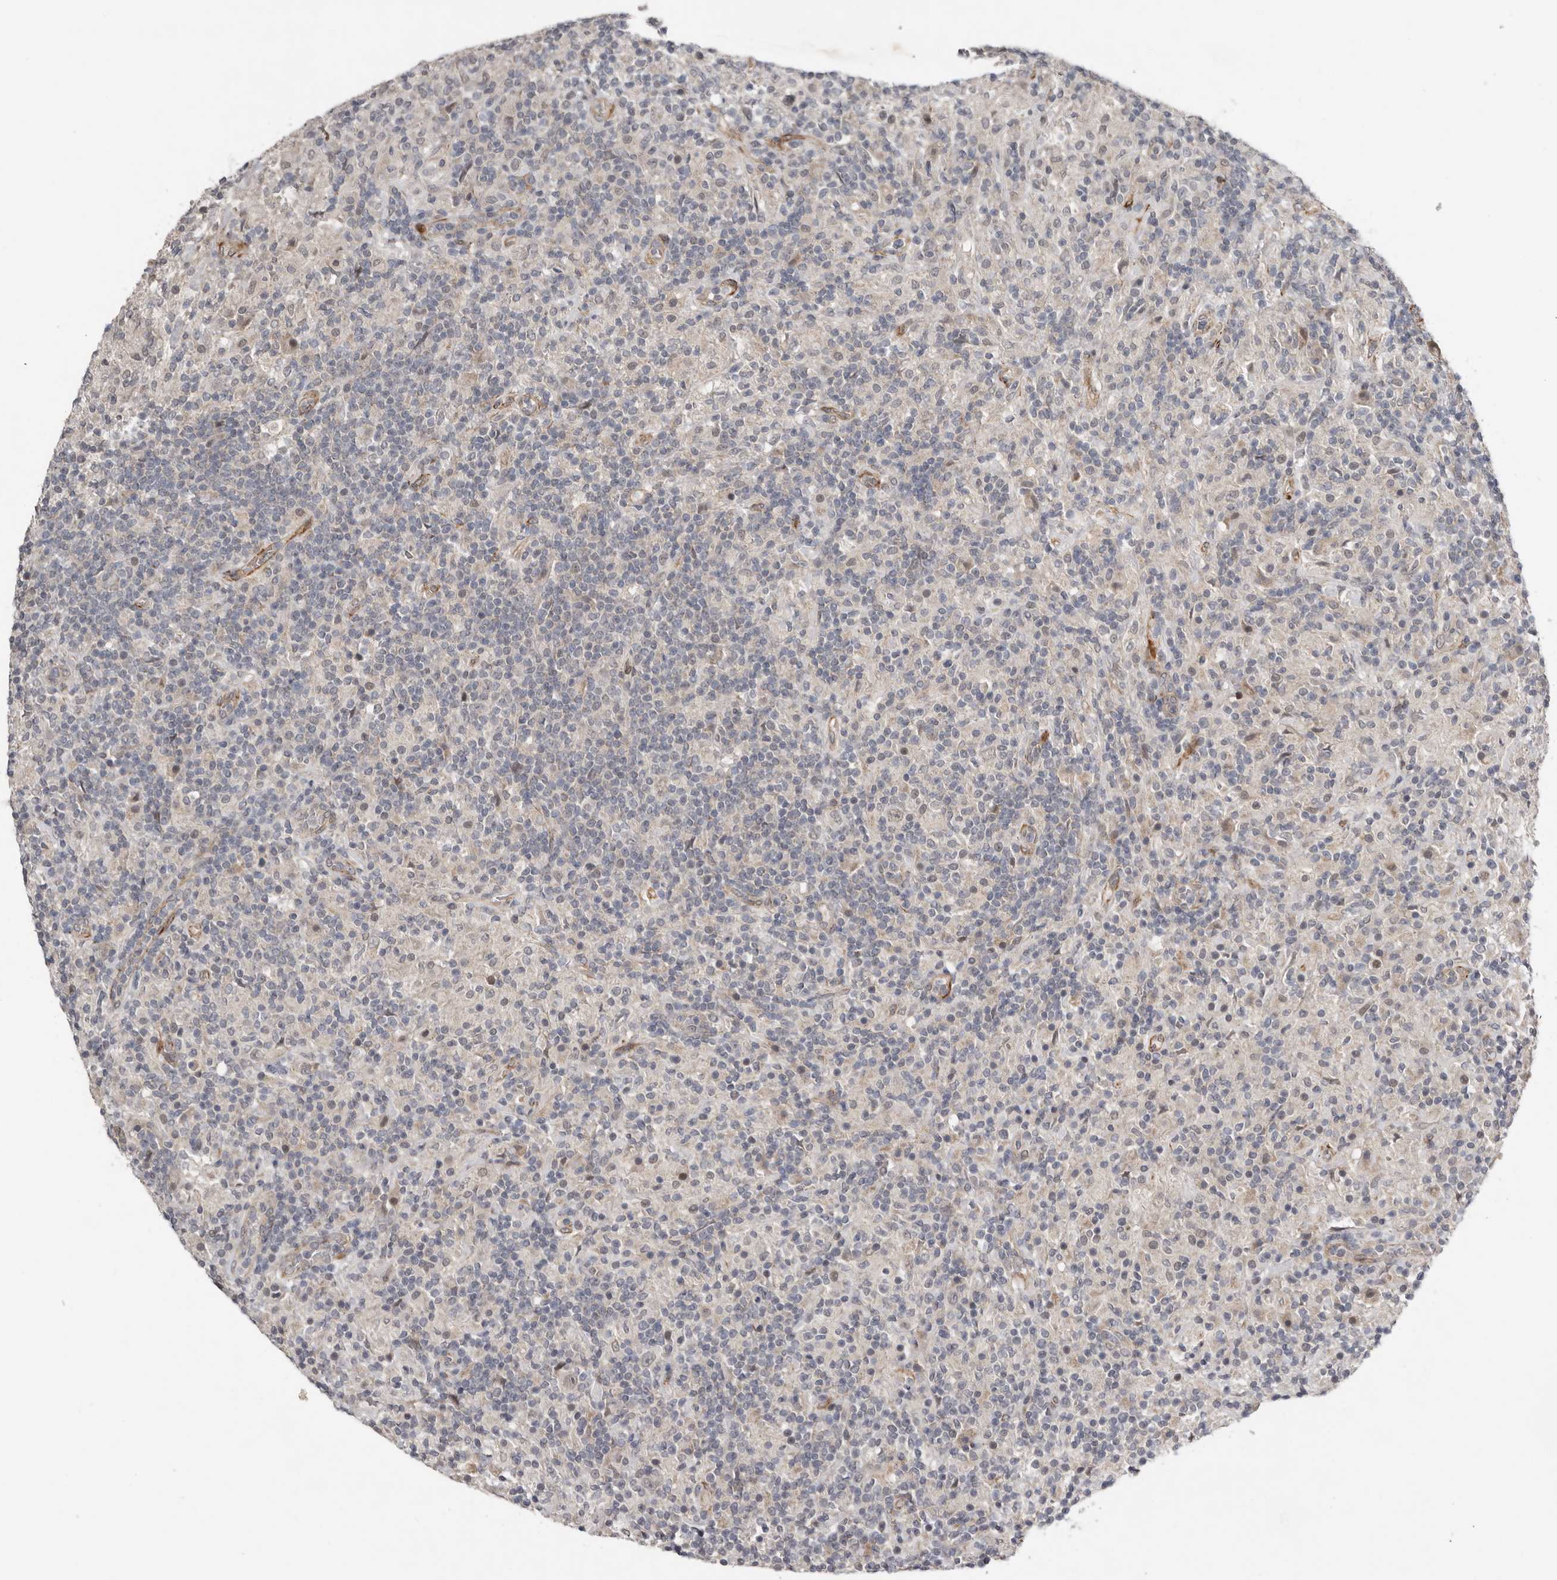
{"staining": {"intensity": "negative", "quantity": "none", "location": "none"}, "tissue": "lymphoma", "cell_type": "Tumor cells", "image_type": "cancer", "snomed": [{"axis": "morphology", "description": "Hodgkin's disease, NOS"}, {"axis": "topography", "description": "Lymph node"}], "caption": "Immunohistochemistry (IHC) micrograph of lymphoma stained for a protein (brown), which displays no expression in tumor cells.", "gene": "RANBP17", "patient": {"sex": "male", "age": 70}}